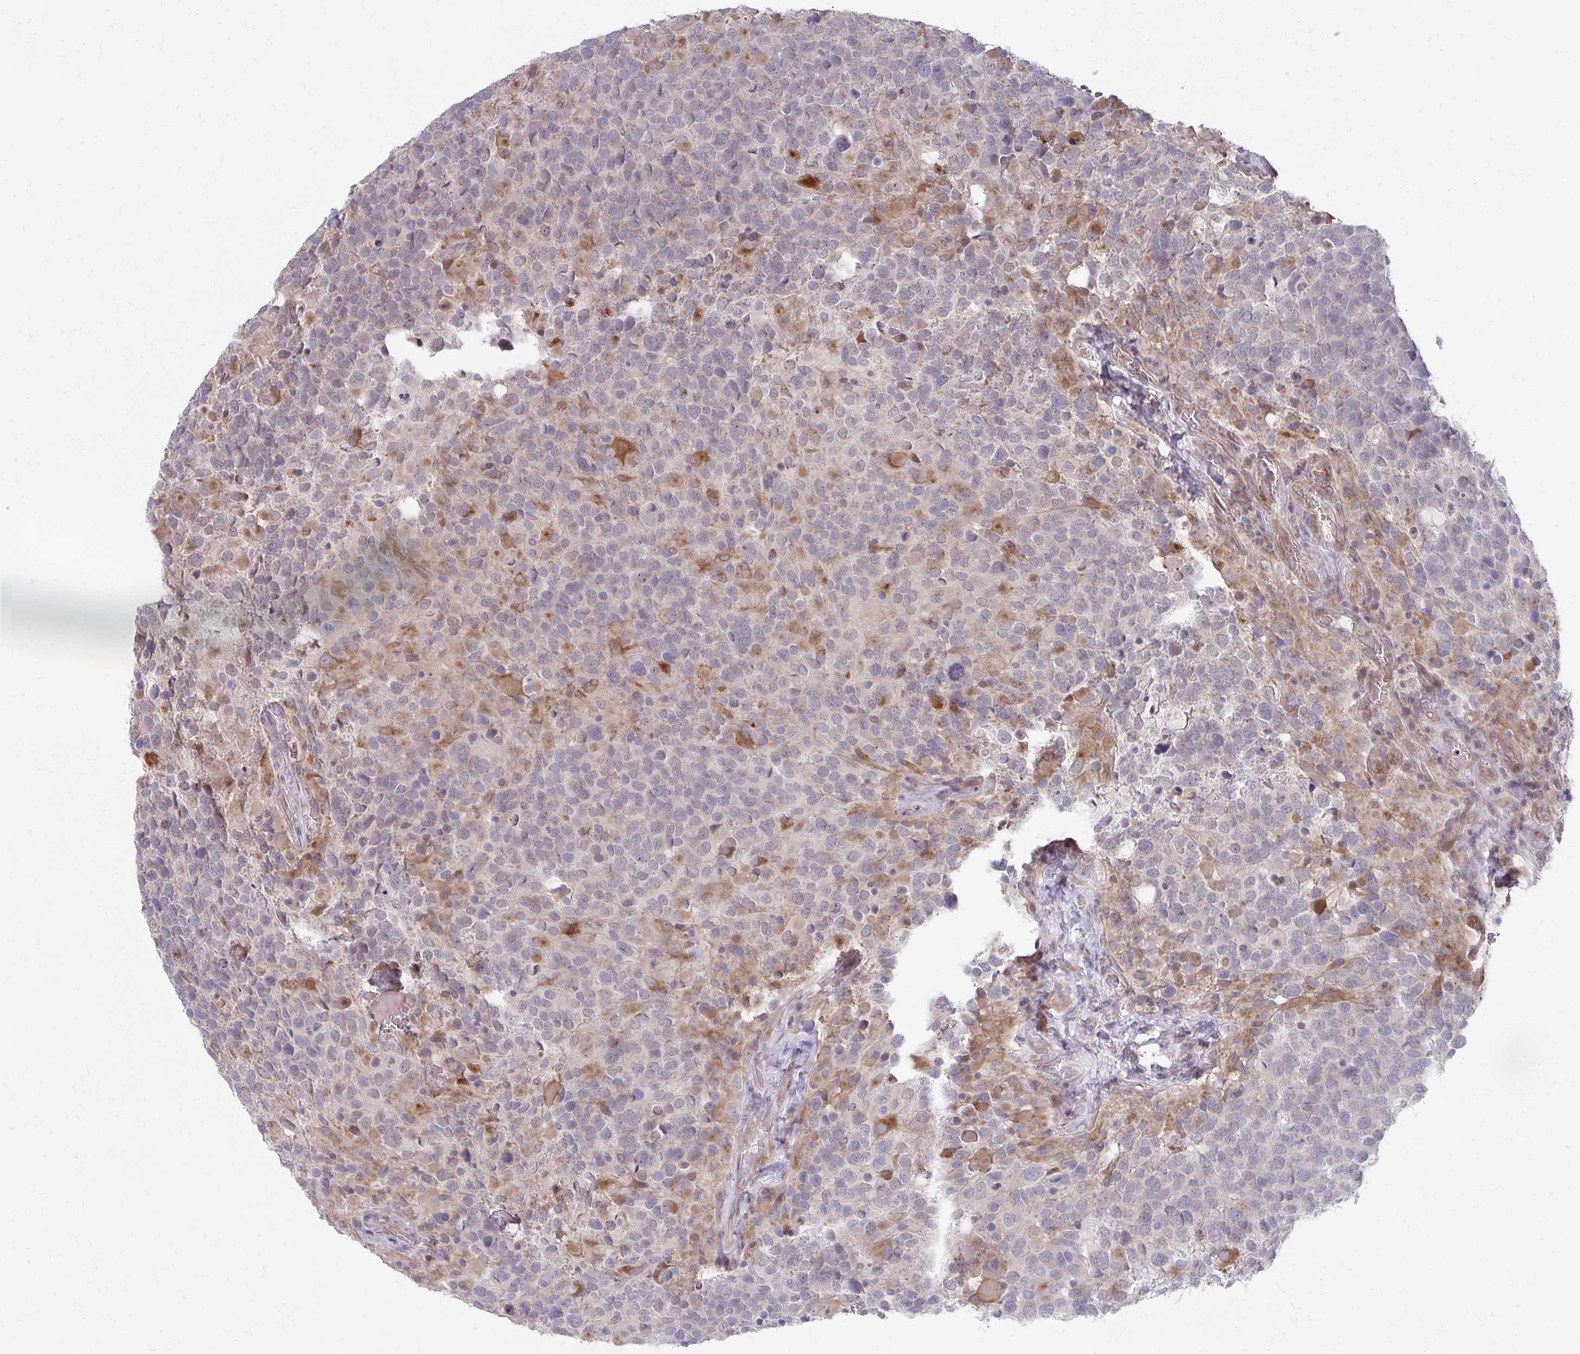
{"staining": {"intensity": "negative", "quantity": "none", "location": "none"}, "tissue": "glioma", "cell_type": "Tumor cells", "image_type": "cancer", "snomed": [{"axis": "morphology", "description": "Glioma, malignant, High grade"}, {"axis": "topography", "description": "Brain"}], "caption": "An image of human high-grade glioma (malignant) is negative for staining in tumor cells.", "gene": "ITPR2", "patient": {"sex": "female", "age": 40}}